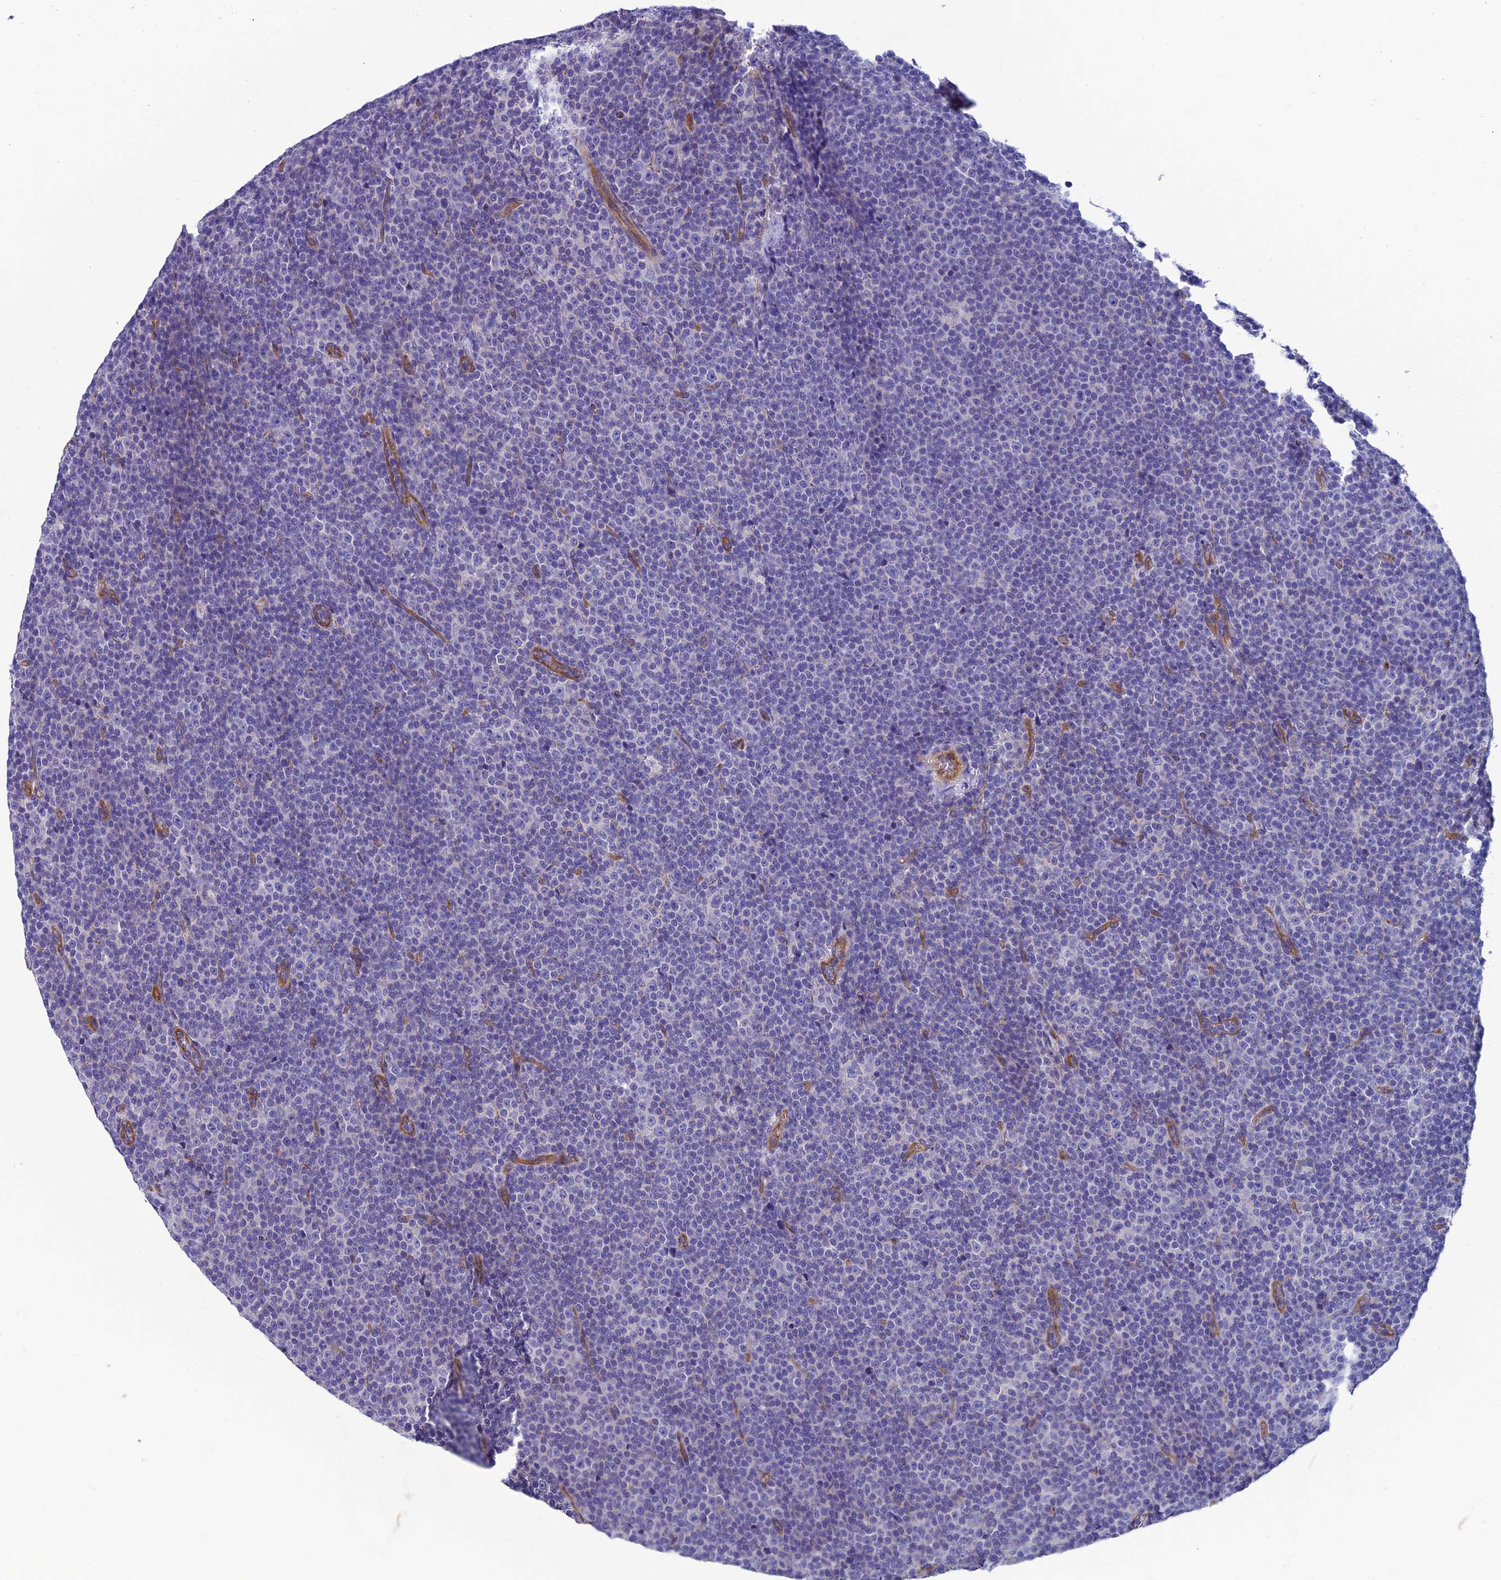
{"staining": {"intensity": "negative", "quantity": "none", "location": "none"}, "tissue": "lymphoma", "cell_type": "Tumor cells", "image_type": "cancer", "snomed": [{"axis": "morphology", "description": "Malignant lymphoma, non-Hodgkin's type, Low grade"}, {"axis": "topography", "description": "Lymph node"}], "caption": "Immunohistochemical staining of human lymphoma reveals no significant staining in tumor cells.", "gene": "PPFIA3", "patient": {"sex": "female", "age": 67}}